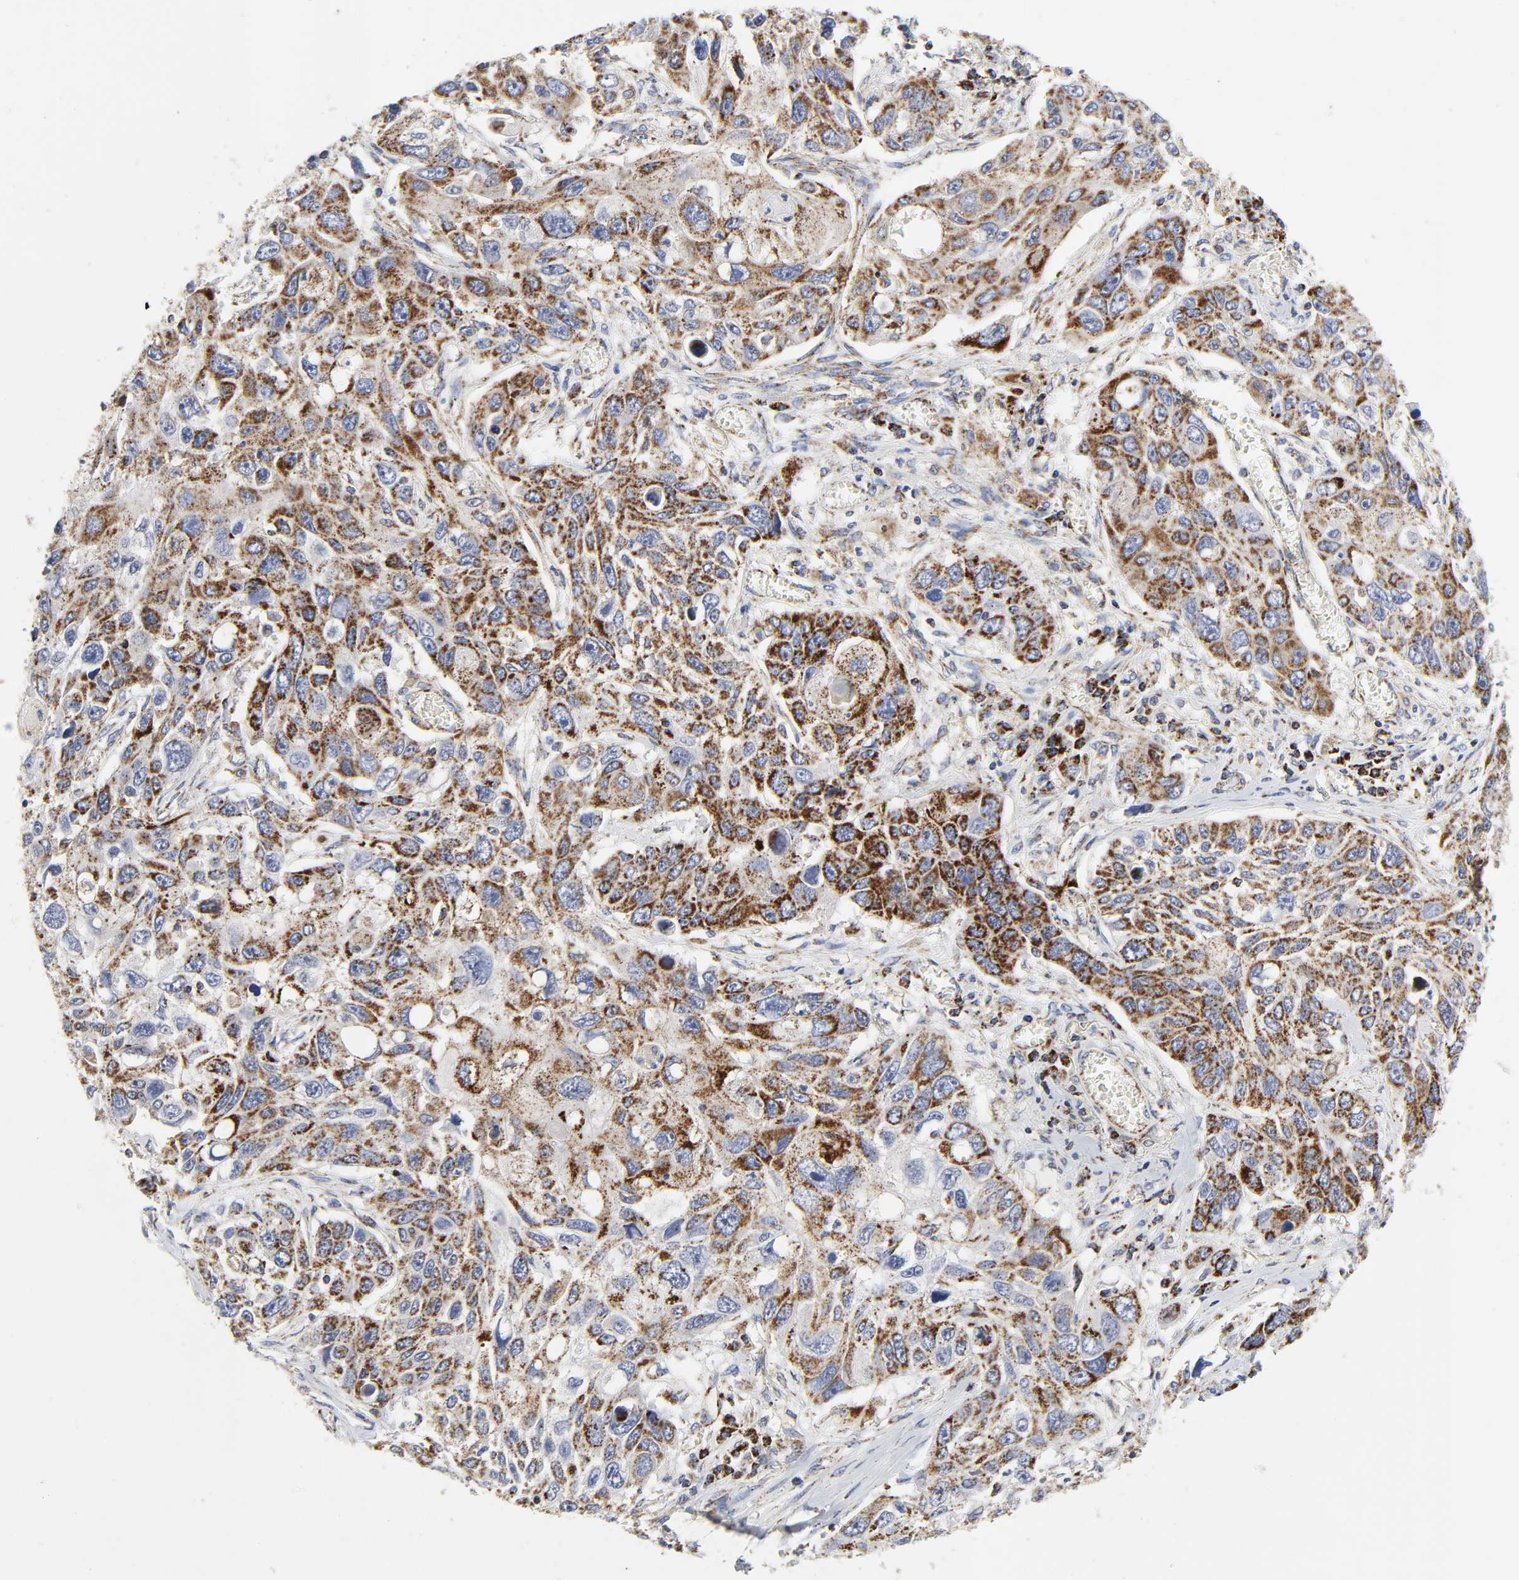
{"staining": {"intensity": "strong", "quantity": ">75%", "location": "cytoplasmic/membranous"}, "tissue": "lung cancer", "cell_type": "Tumor cells", "image_type": "cancer", "snomed": [{"axis": "morphology", "description": "Squamous cell carcinoma, NOS"}, {"axis": "topography", "description": "Lung"}], "caption": "DAB (3,3'-diaminobenzidine) immunohistochemical staining of human squamous cell carcinoma (lung) demonstrates strong cytoplasmic/membranous protein staining in approximately >75% of tumor cells.", "gene": "AOPEP", "patient": {"sex": "male", "age": 71}}